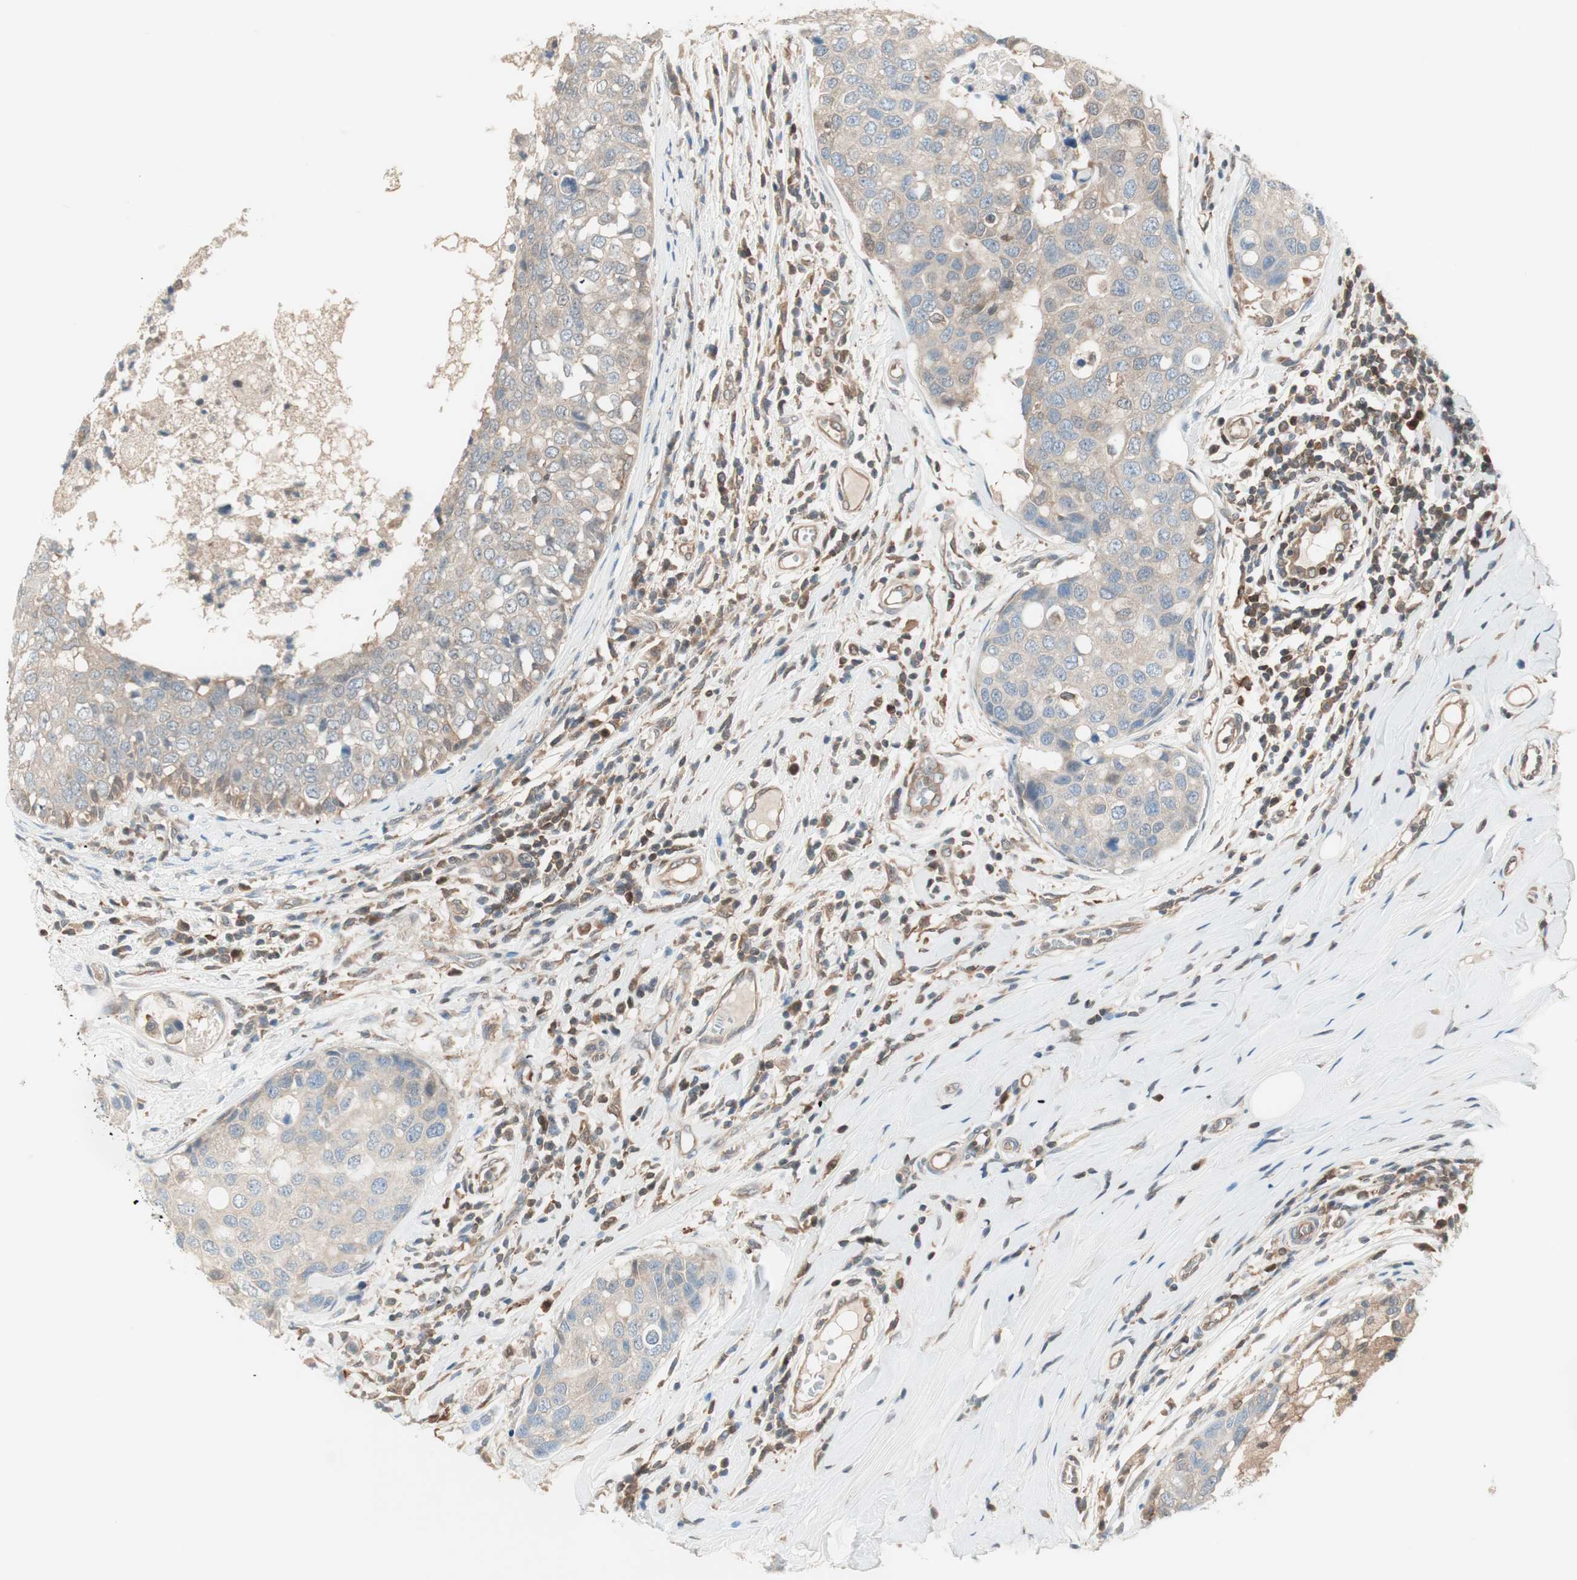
{"staining": {"intensity": "weak", "quantity": ">75%", "location": "cytoplasmic/membranous"}, "tissue": "breast cancer", "cell_type": "Tumor cells", "image_type": "cancer", "snomed": [{"axis": "morphology", "description": "Duct carcinoma"}, {"axis": "topography", "description": "Breast"}], "caption": "An image showing weak cytoplasmic/membranous expression in approximately >75% of tumor cells in breast cancer, as visualized by brown immunohistochemical staining.", "gene": "GALT", "patient": {"sex": "female", "age": 27}}